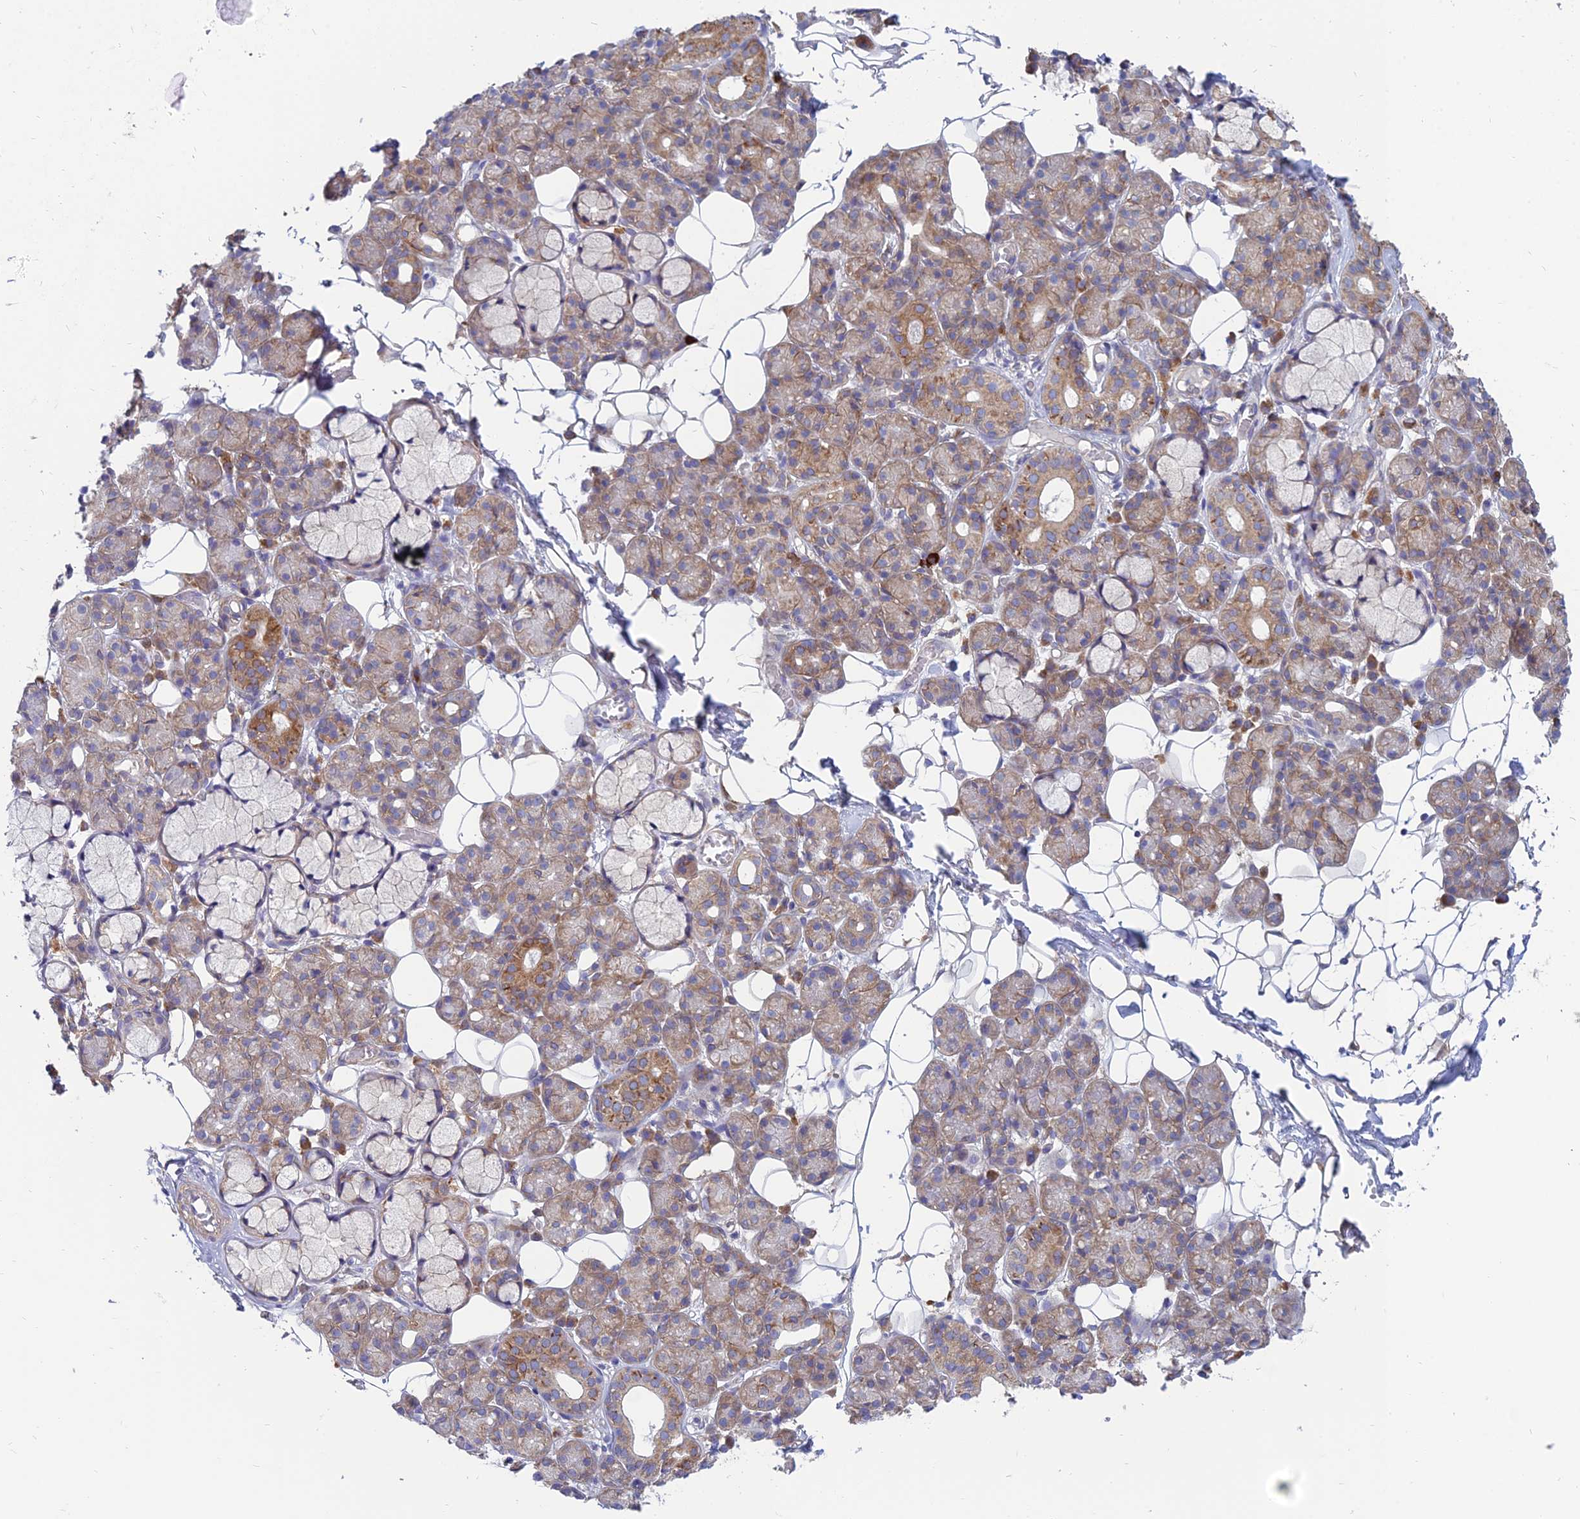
{"staining": {"intensity": "moderate", "quantity": "25%-75%", "location": "cytoplasmic/membranous"}, "tissue": "salivary gland", "cell_type": "Glandular cells", "image_type": "normal", "snomed": [{"axis": "morphology", "description": "Normal tissue, NOS"}, {"axis": "topography", "description": "Salivary gland"}], "caption": "A brown stain shows moderate cytoplasmic/membranous expression of a protein in glandular cells of normal salivary gland. (brown staining indicates protein expression, while blue staining denotes nuclei).", "gene": "TXLNA", "patient": {"sex": "male", "age": 63}}